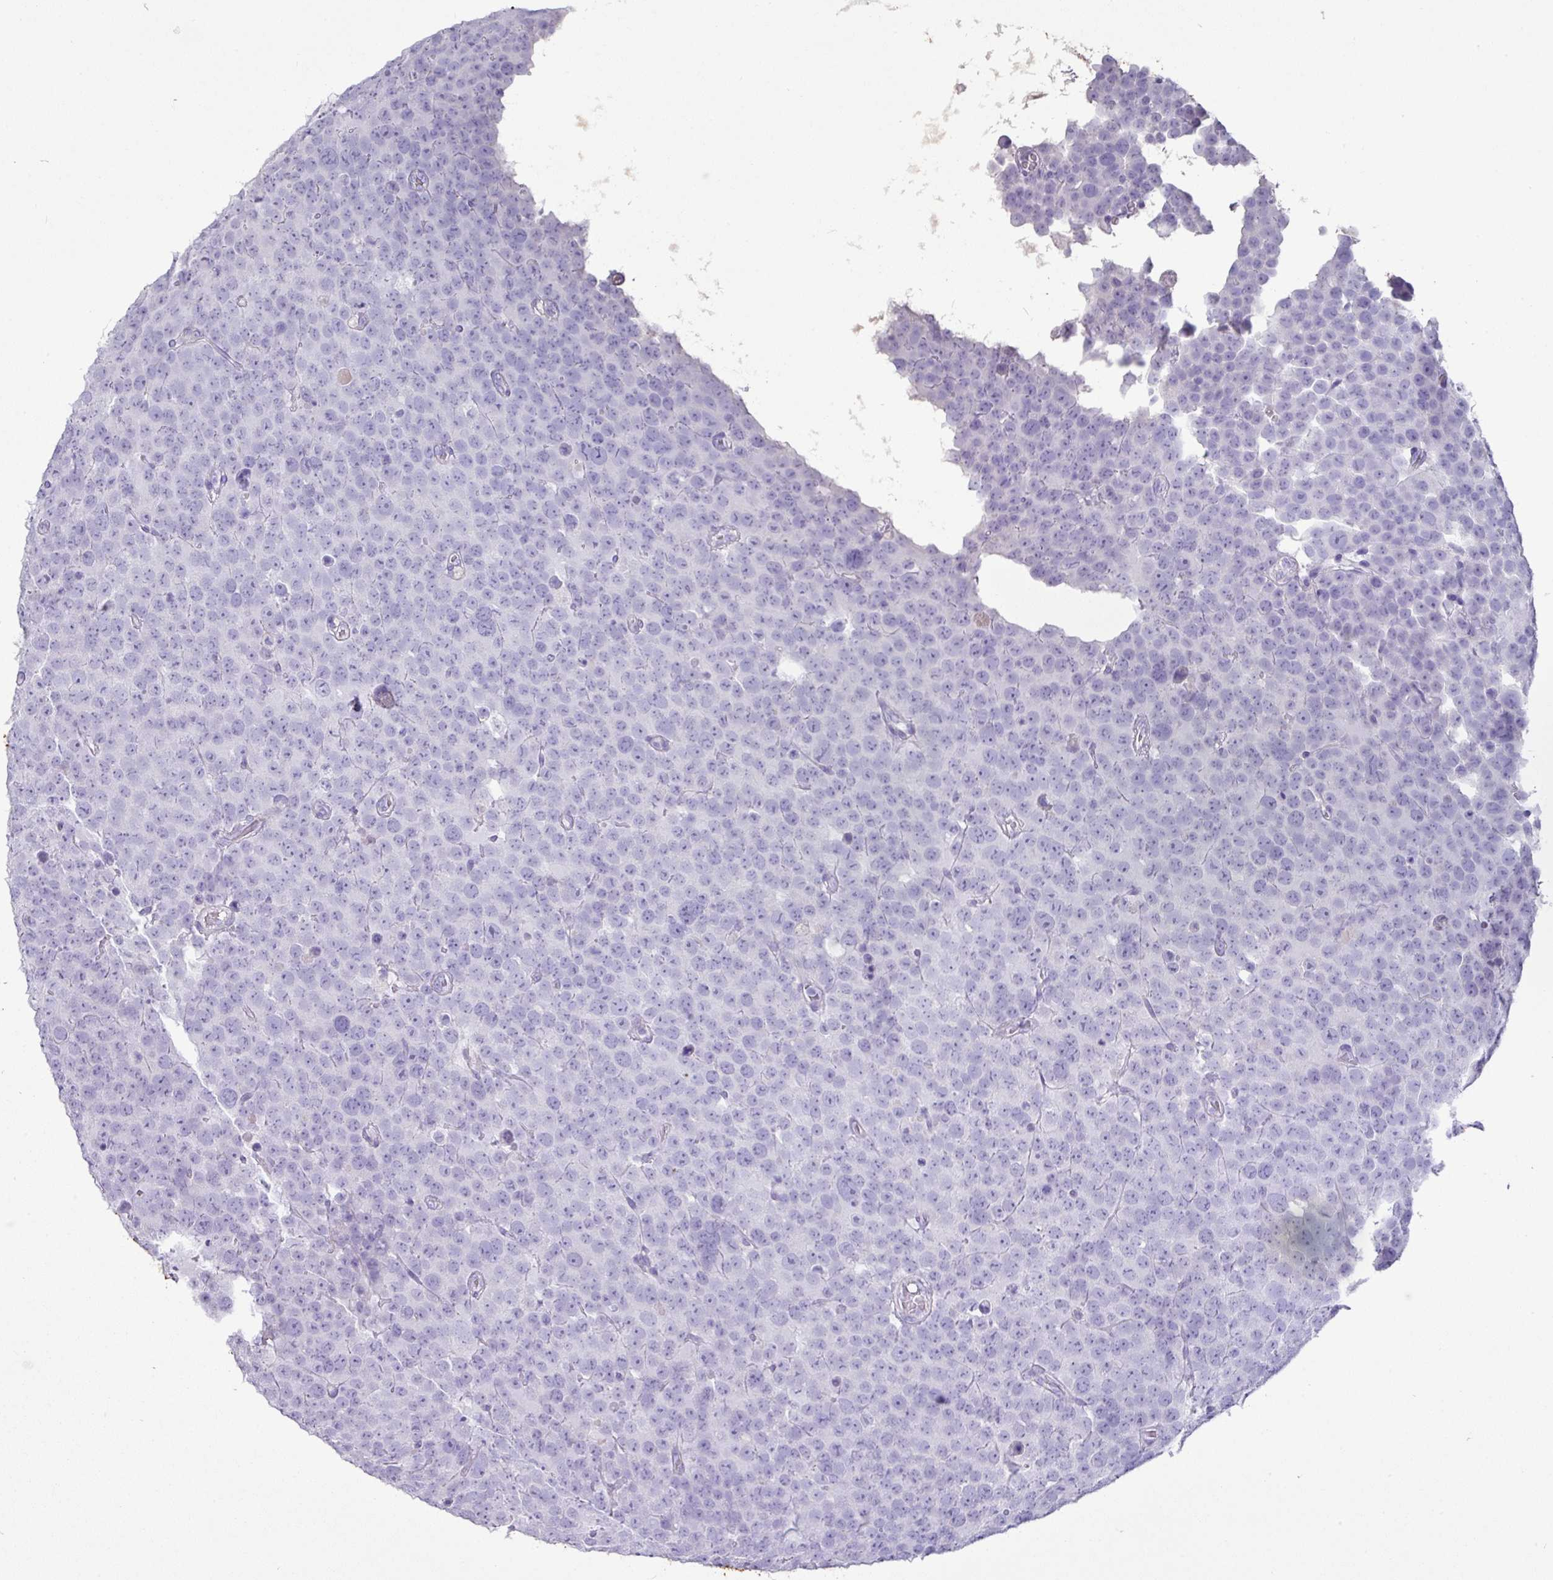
{"staining": {"intensity": "negative", "quantity": "none", "location": "none"}, "tissue": "testis cancer", "cell_type": "Tumor cells", "image_type": "cancer", "snomed": [{"axis": "morphology", "description": "Seminoma, NOS"}, {"axis": "topography", "description": "Testis"}], "caption": "IHC photomicrograph of neoplastic tissue: human seminoma (testis) stained with DAB reveals no significant protein expression in tumor cells.", "gene": "GSTA3", "patient": {"sex": "male", "age": 71}}